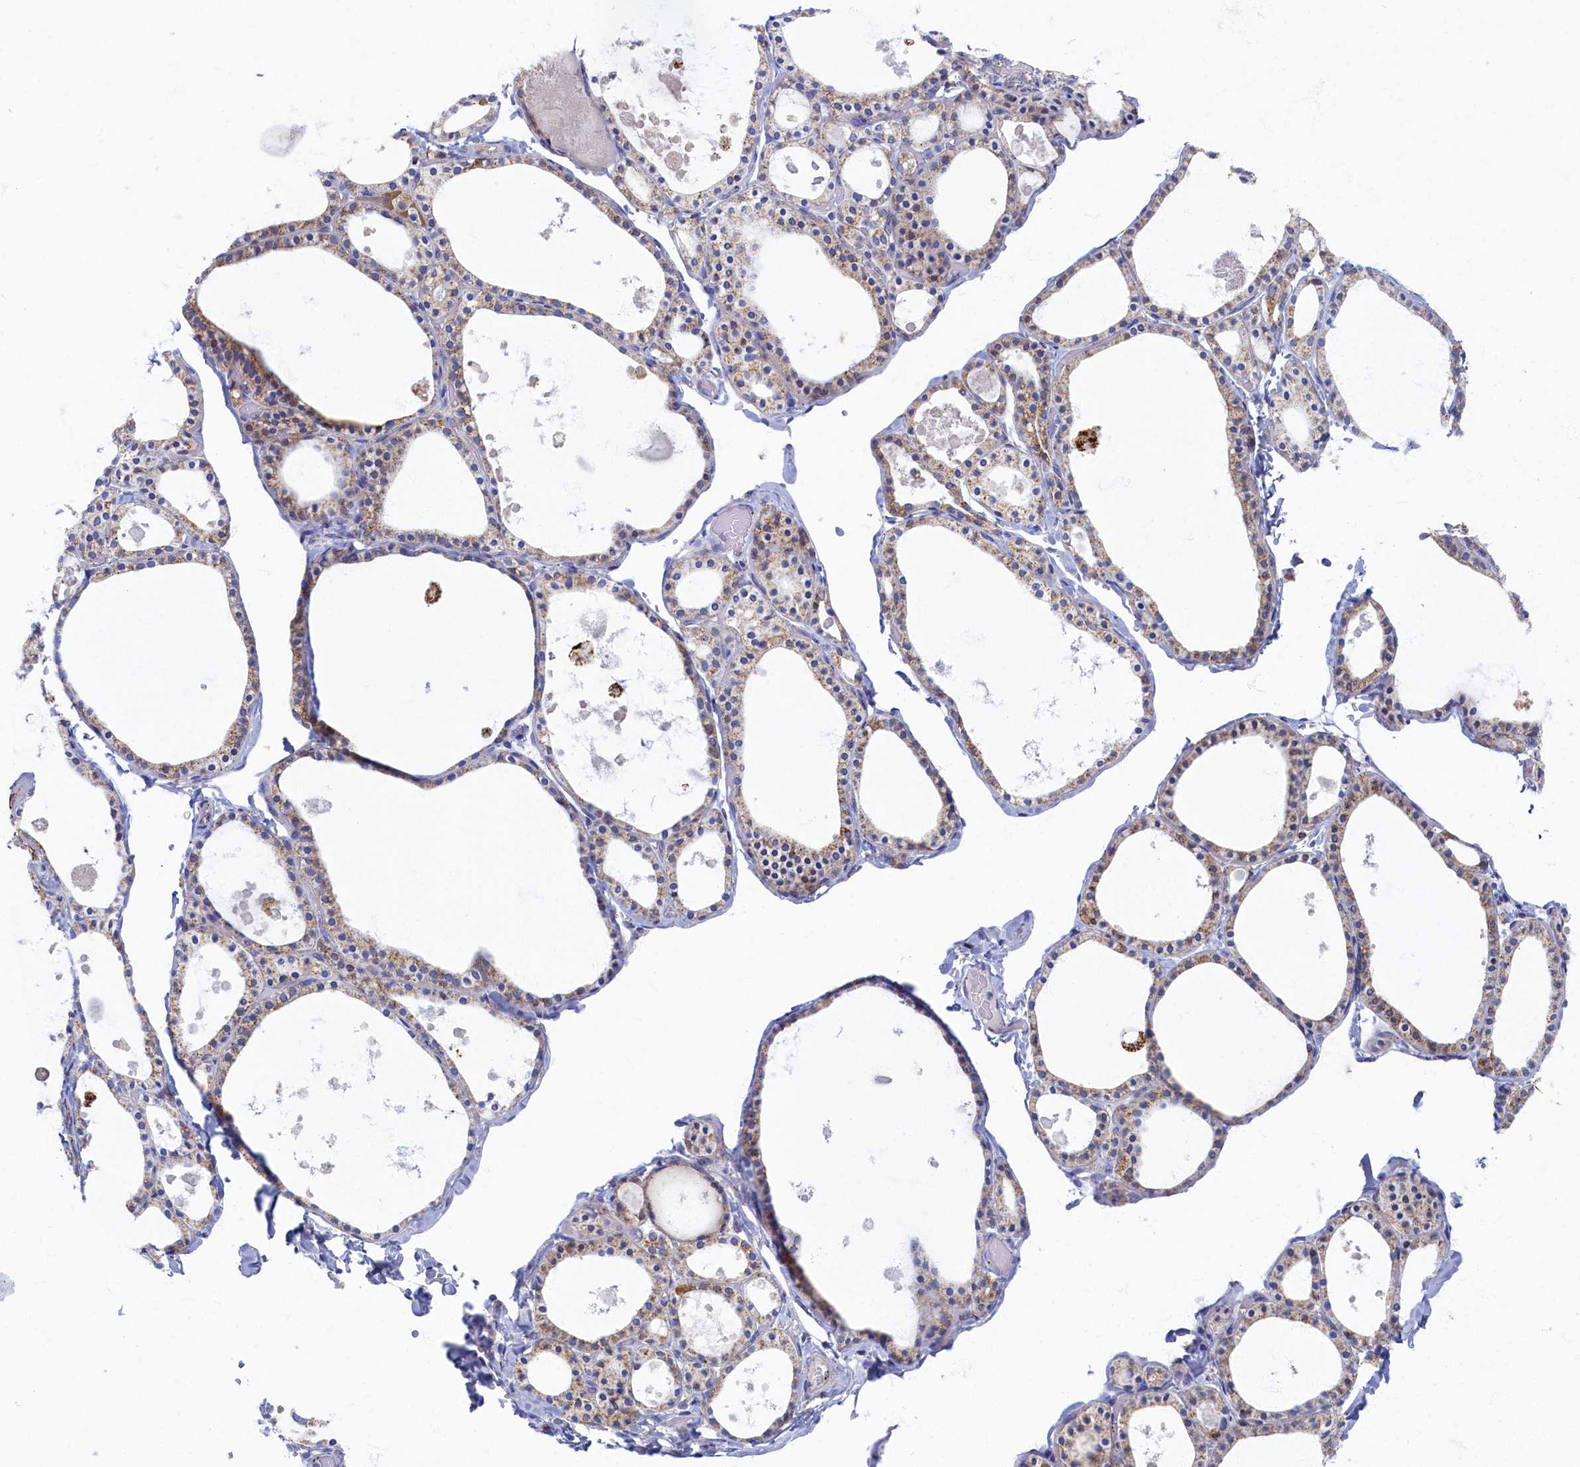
{"staining": {"intensity": "moderate", "quantity": "25%-75%", "location": "cytoplasmic/membranous"}, "tissue": "thyroid gland", "cell_type": "Glandular cells", "image_type": "normal", "snomed": [{"axis": "morphology", "description": "Normal tissue, NOS"}, {"axis": "topography", "description": "Thyroid gland"}], "caption": "This image shows benign thyroid gland stained with immunohistochemistry to label a protein in brown. The cytoplasmic/membranous of glandular cells show moderate positivity for the protein. Nuclei are counter-stained blue.", "gene": "OCIAD2", "patient": {"sex": "male", "age": 56}}